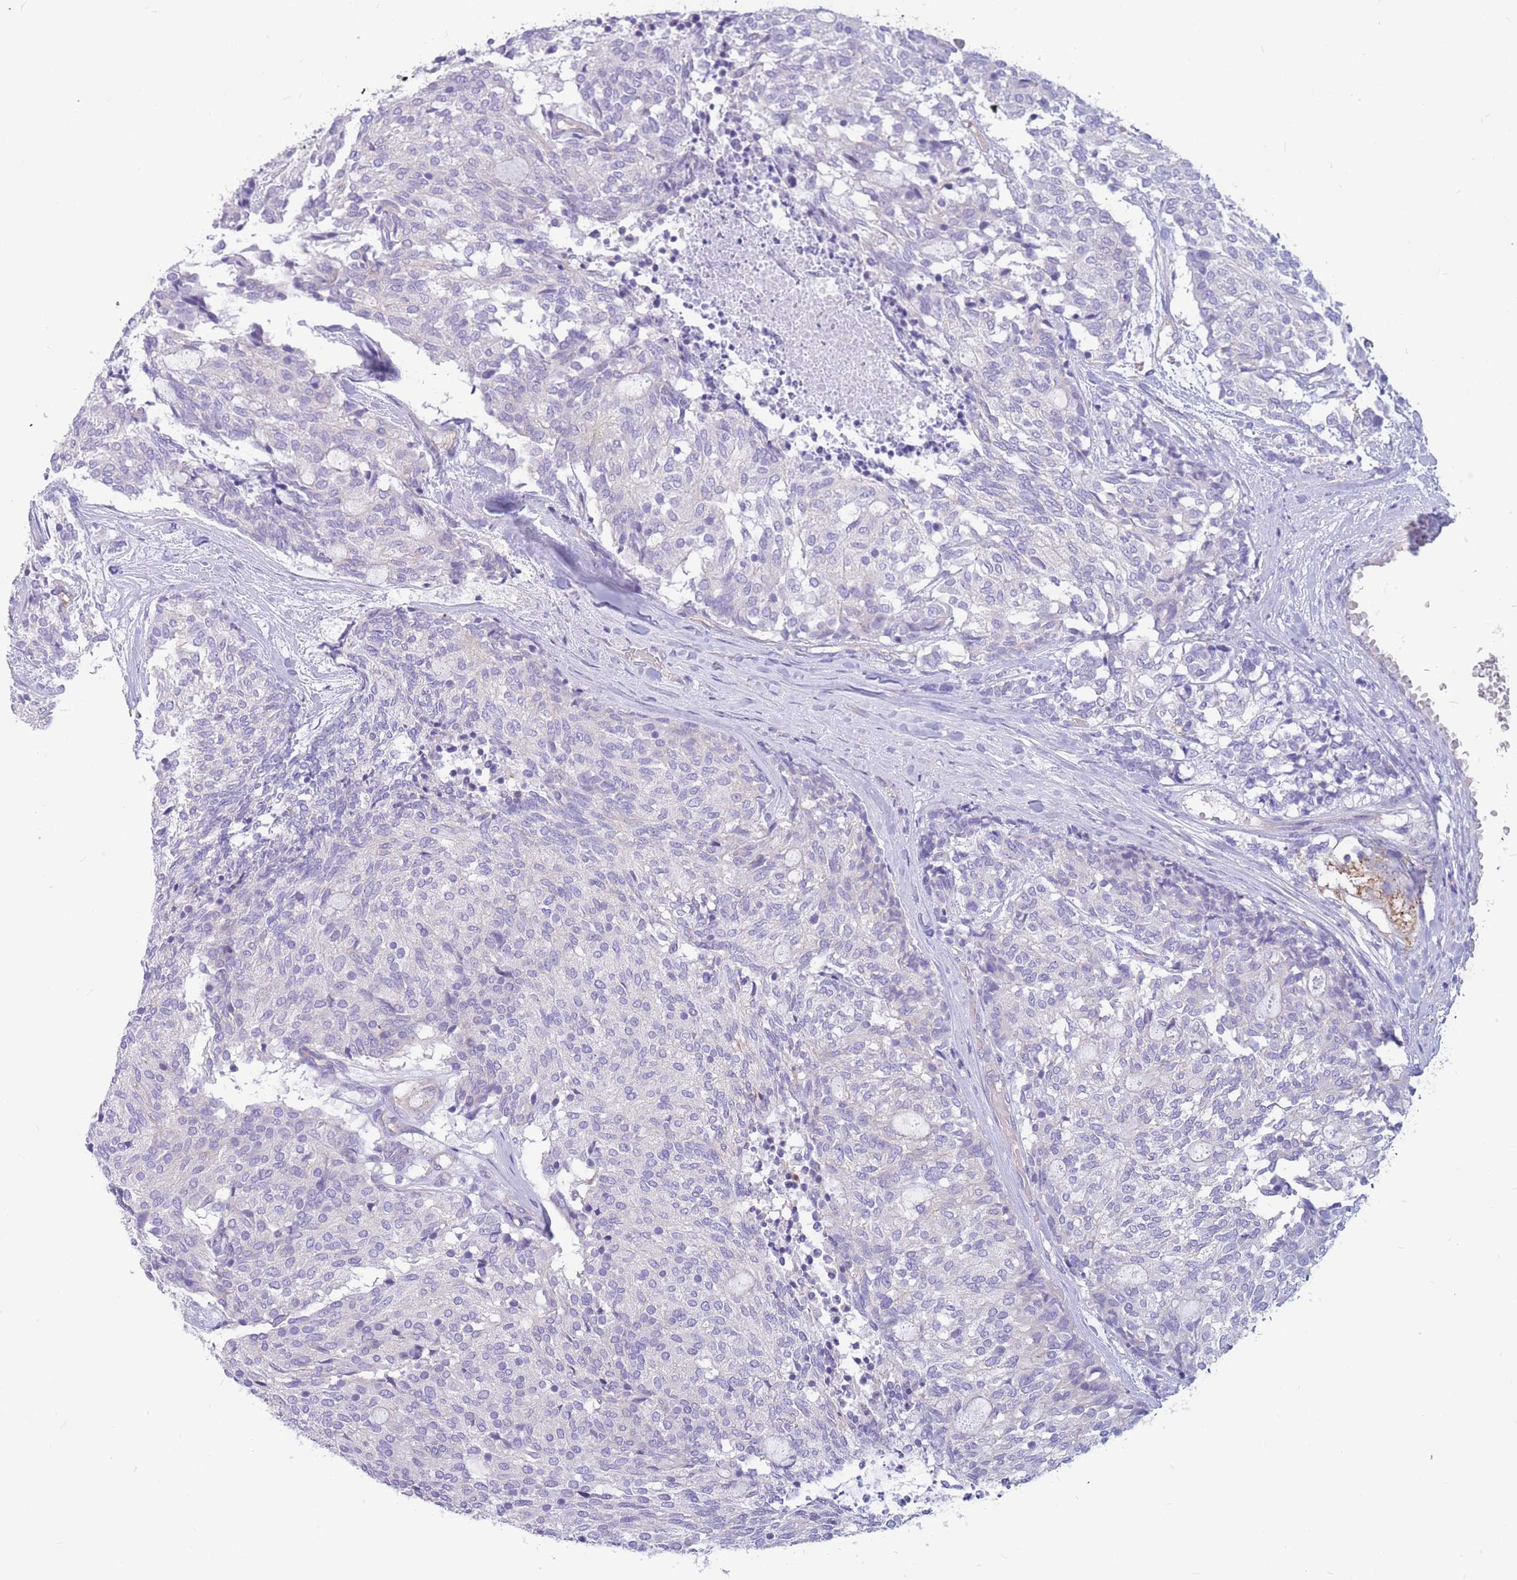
{"staining": {"intensity": "negative", "quantity": "none", "location": "none"}, "tissue": "carcinoid", "cell_type": "Tumor cells", "image_type": "cancer", "snomed": [{"axis": "morphology", "description": "Carcinoid, malignant, NOS"}, {"axis": "topography", "description": "Pancreas"}], "caption": "IHC micrograph of human carcinoid stained for a protein (brown), which displays no positivity in tumor cells.", "gene": "ADD2", "patient": {"sex": "female", "age": 54}}